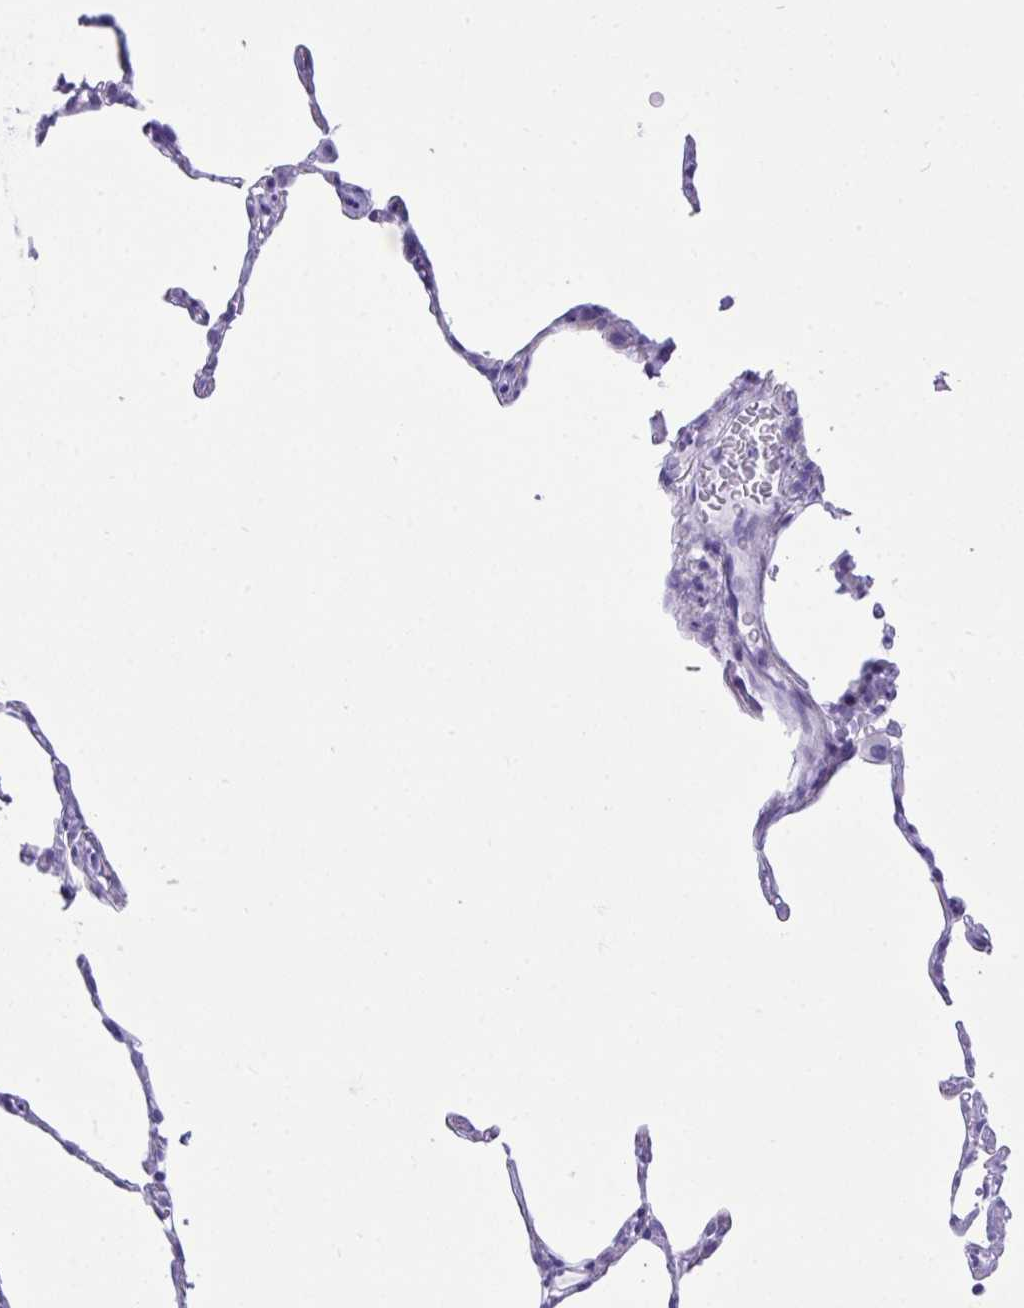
{"staining": {"intensity": "negative", "quantity": "none", "location": "none"}, "tissue": "lung", "cell_type": "Alveolar cells", "image_type": "normal", "snomed": [{"axis": "morphology", "description": "Normal tissue, NOS"}, {"axis": "topography", "description": "Lung"}], "caption": "DAB immunohistochemical staining of benign human lung shows no significant staining in alveolar cells. Nuclei are stained in blue.", "gene": "BEX5", "patient": {"sex": "female", "age": 57}}